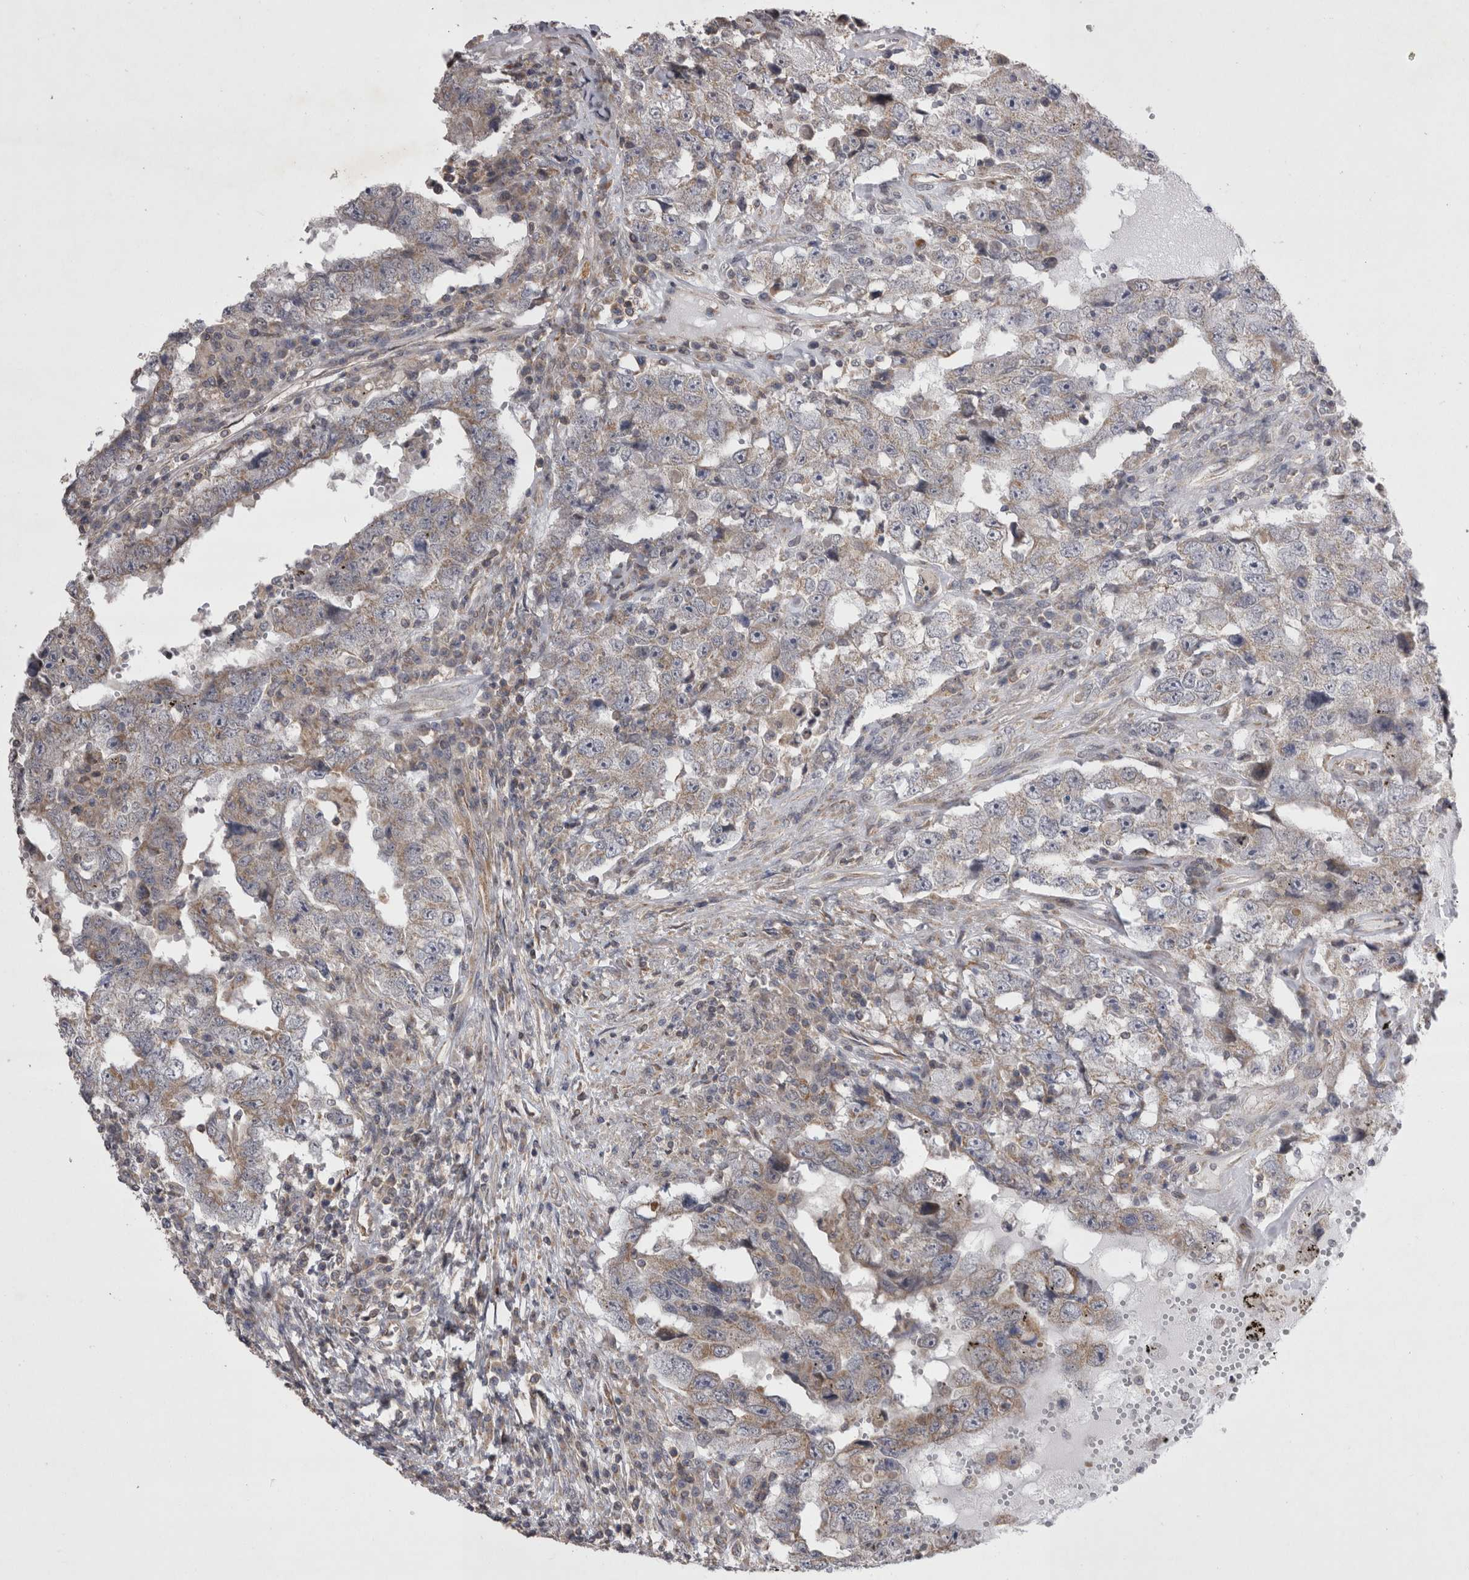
{"staining": {"intensity": "negative", "quantity": "none", "location": "none"}, "tissue": "testis cancer", "cell_type": "Tumor cells", "image_type": "cancer", "snomed": [{"axis": "morphology", "description": "Carcinoma, Embryonal, NOS"}, {"axis": "topography", "description": "Testis"}], "caption": "Immunohistochemistry (IHC) histopathology image of testis cancer (embryonal carcinoma) stained for a protein (brown), which exhibits no expression in tumor cells.", "gene": "TSPOAP1", "patient": {"sex": "male", "age": 26}}